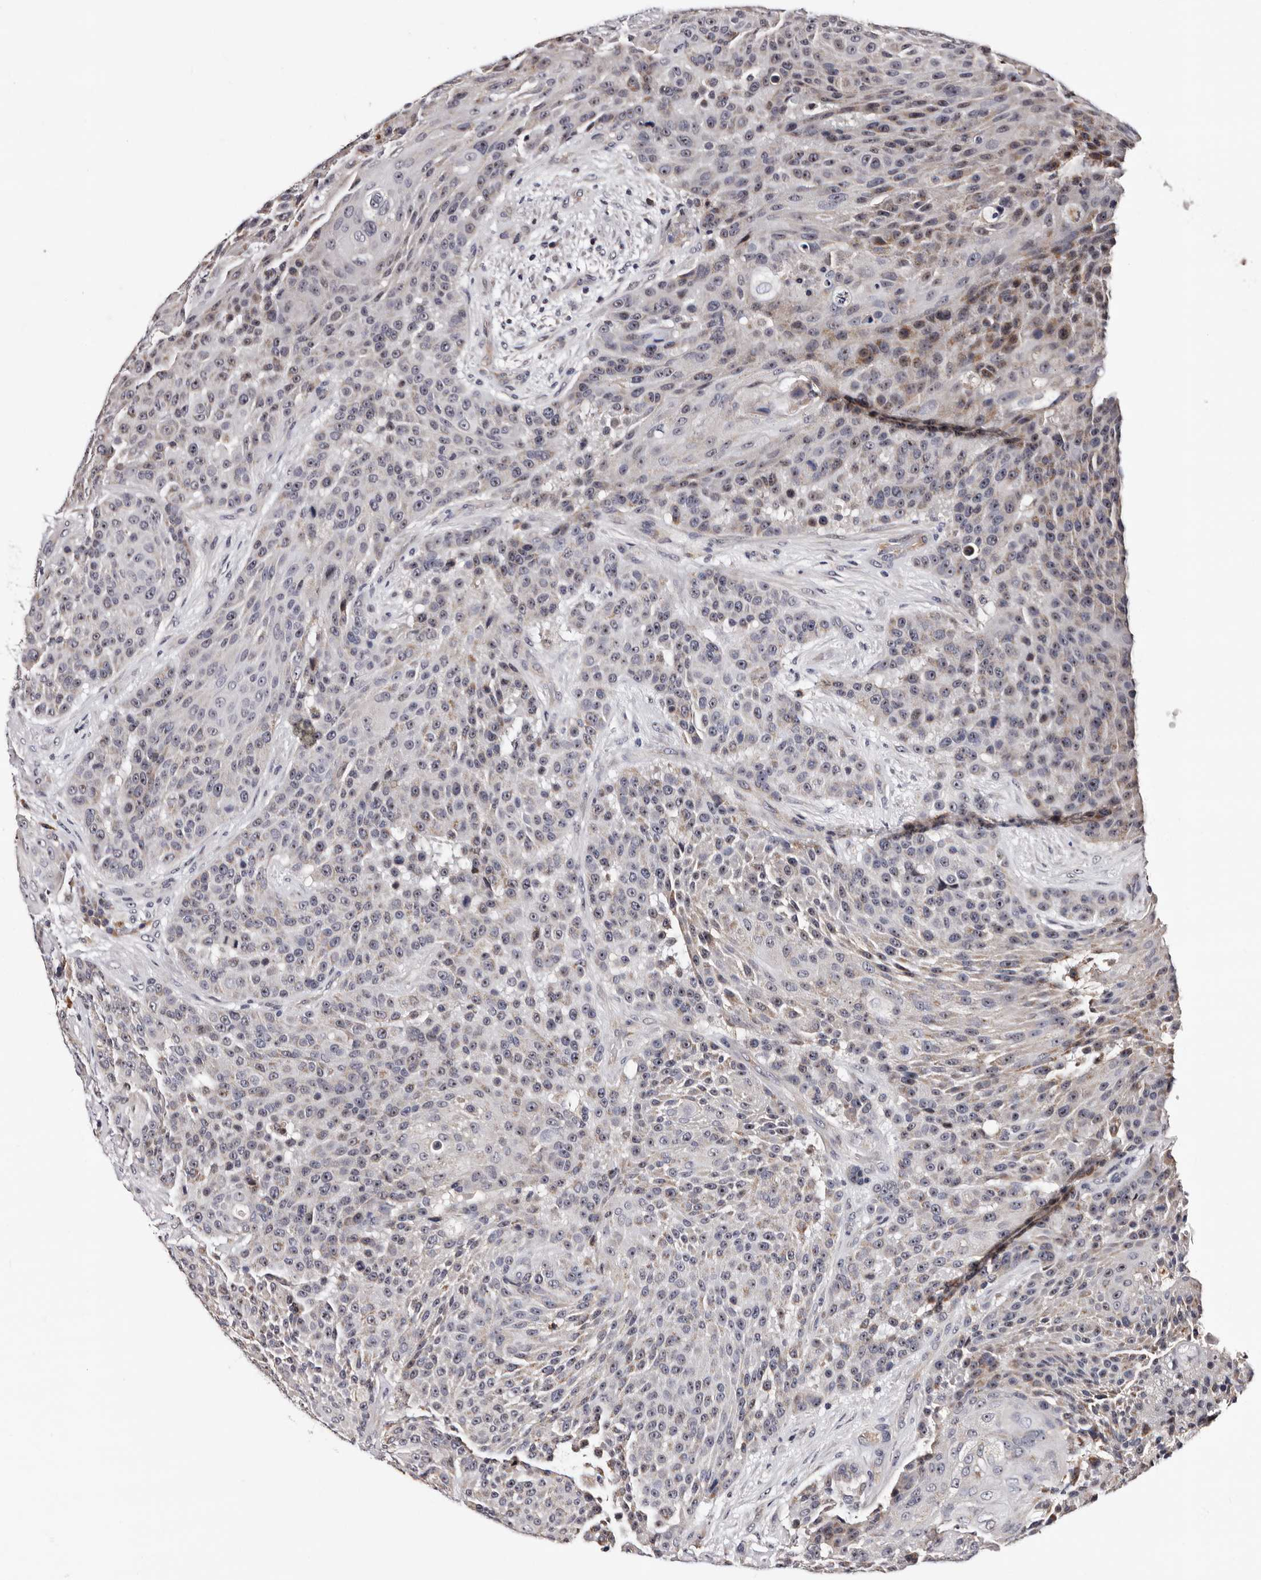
{"staining": {"intensity": "weak", "quantity": "<25%", "location": "cytoplasmic/membranous"}, "tissue": "urothelial cancer", "cell_type": "Tumor cells", "image_type": "cancer", "snomed": [{"axis": "morphology", "description": "Urothelial carcinoma, High grade"}, {"axis": "topography", "description": "Urinary bladder"}], "caption": "Immunohistochemical staining of urothelial cancer exhibits no significant expression in tumor cells. (Brightfield microscopy of DAB IHC at high magnification).", "gene": "TAF4B", "patient": {"sex": "female", "age": 63}}